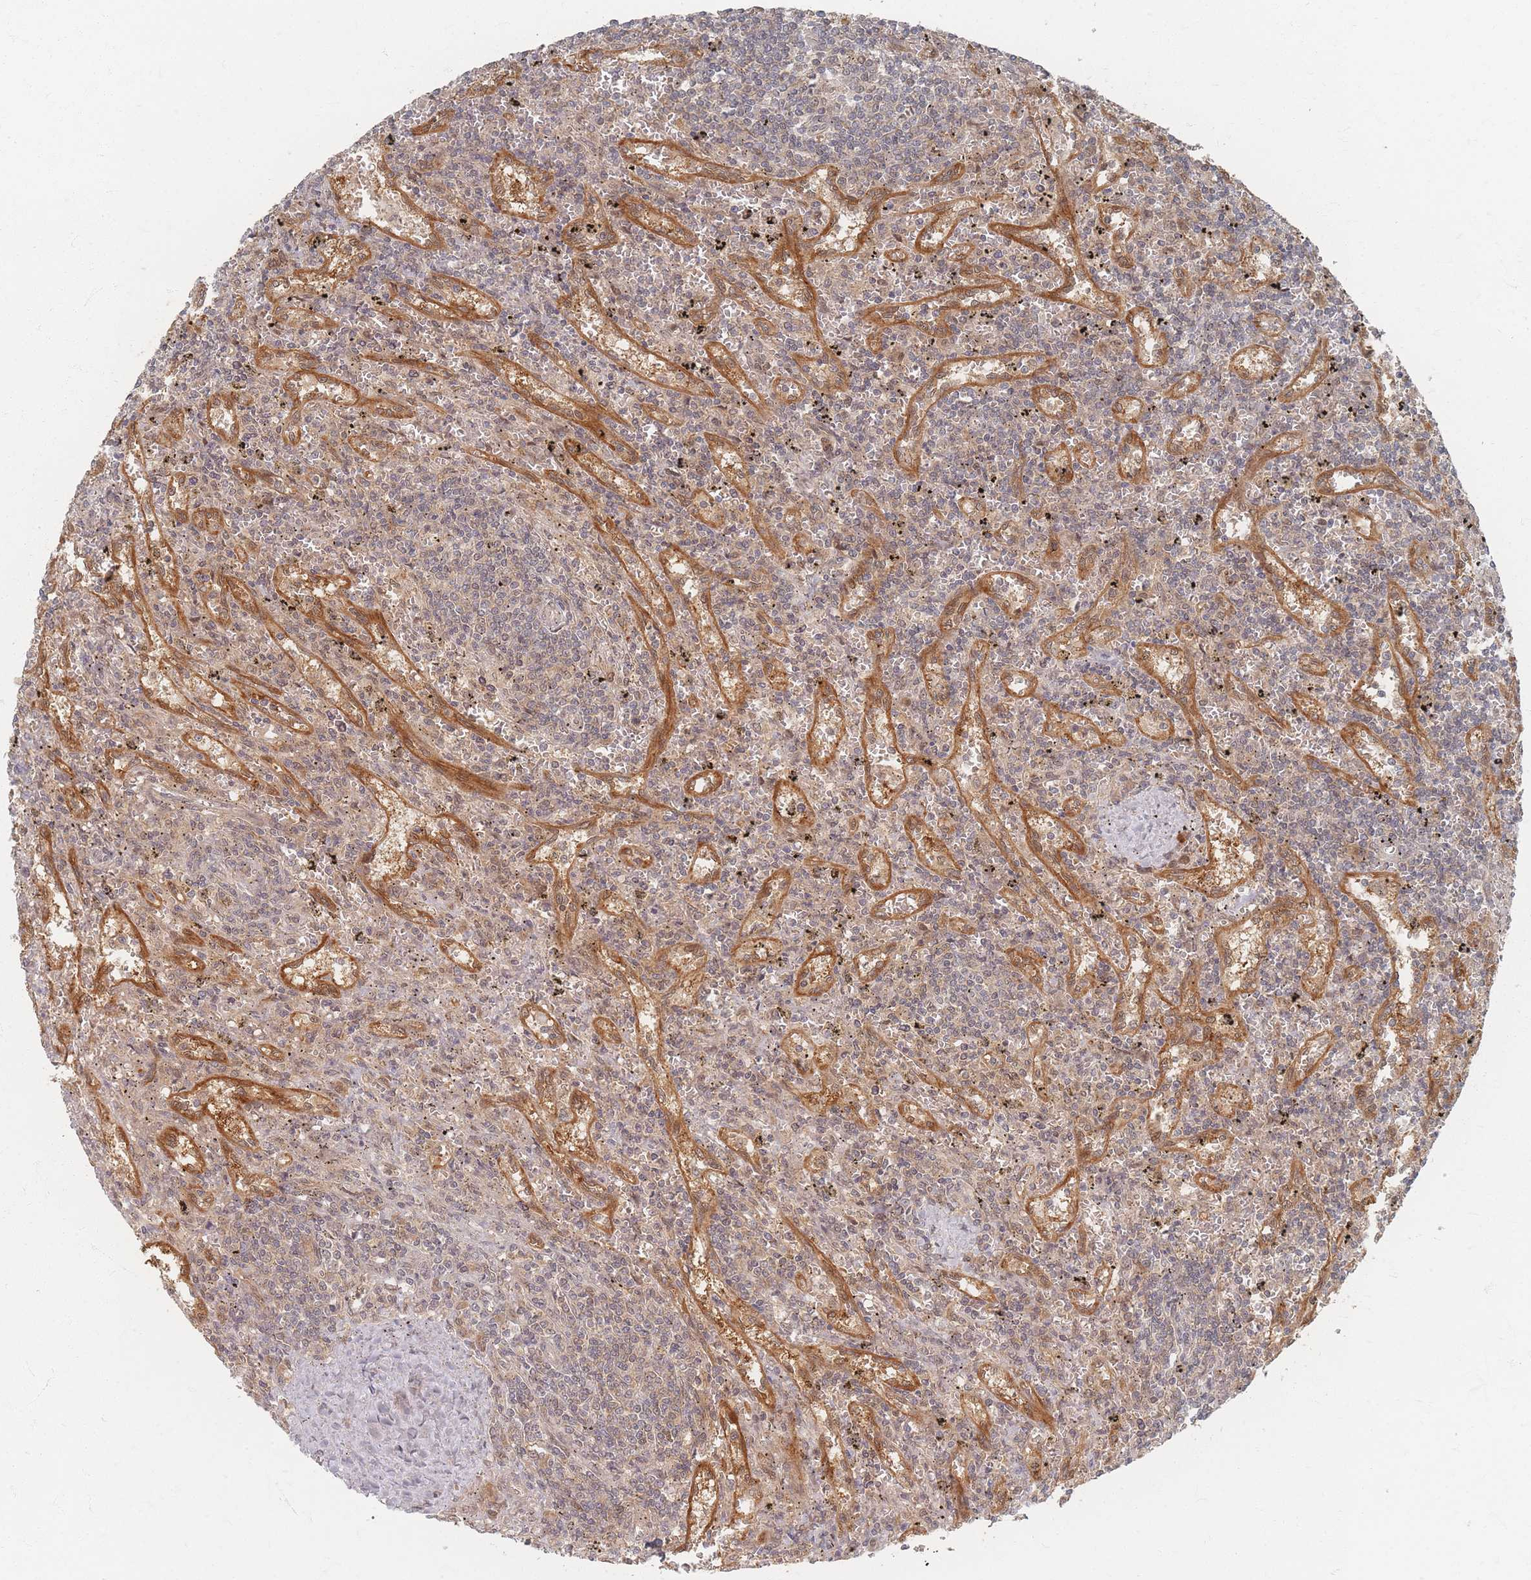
{"staining": {"intensity": "weak", "quantity": "<25%", "location": "cytoplasmic/membranous"}, "tissue": "lymphoma", "cell_type": "Tumor cells", "image_type": "cancer", "snomed": [{"axis": "morphology", "description": "Malignant lymphoma, non-Hodgkin's type, Low grade"}, {"axis": "topography", "description": "Spleen"}], "caption": "This is a image of immunohistochemistry staining of low-grade malignant lymphoma, non-Hodgkin's type, which shows no expression in tumor cells. (Brightfield microscopy of DAB IHC at high magnification).", "gene": "PSMD9", "patient": {"sex": "male", "age": 76}}